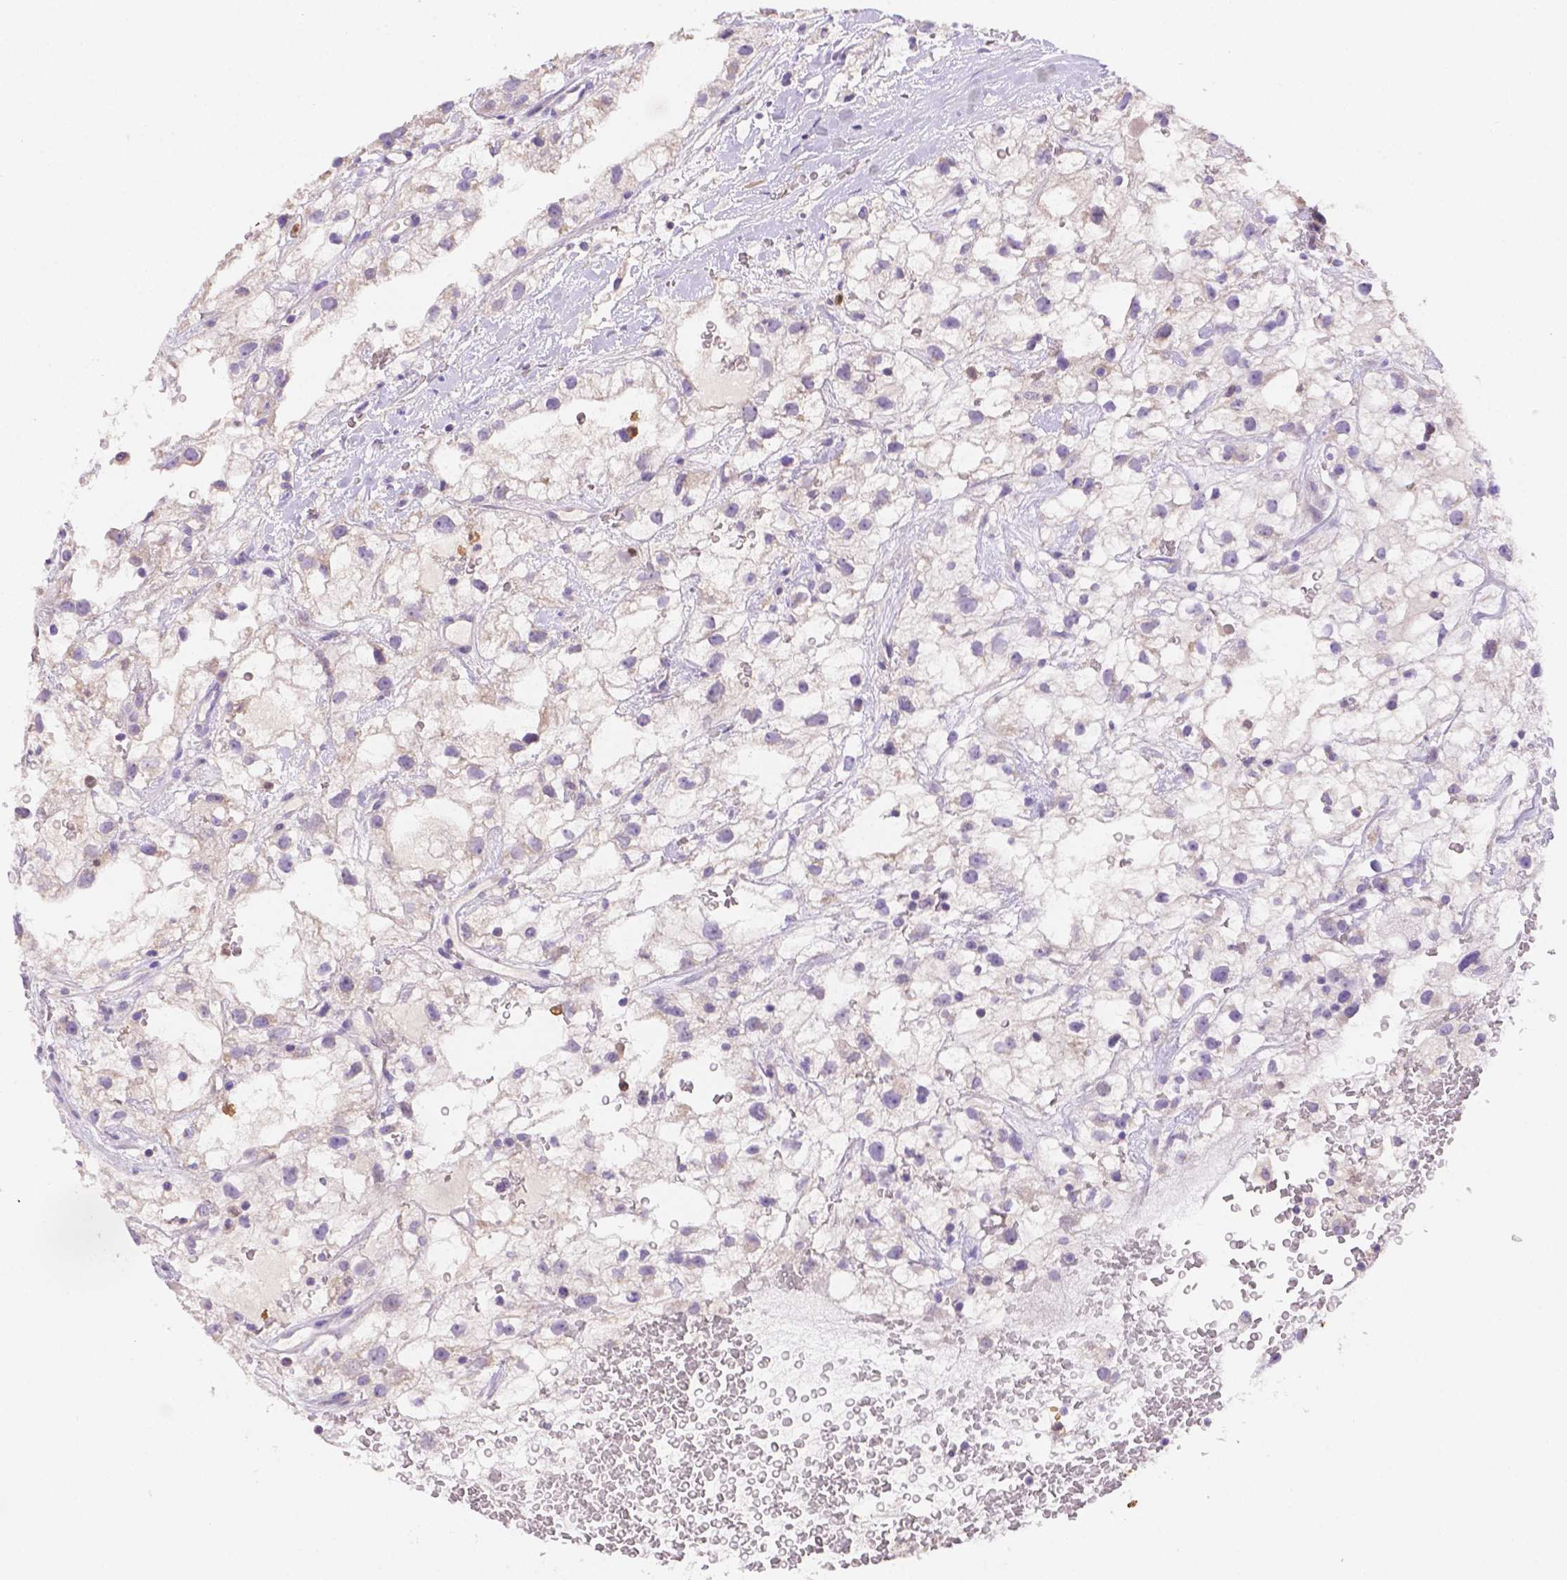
{"staining": {"intensity": "negative", "quantity": "none", "location": "none"}, "tissue": "renal cancer", "cell_type": "Tumor cells", "image_type": "cancer", "snomed": [{"axis": "morphology", "description": "Adenocarcinoma, NOS"}, {"axis": "topography", "description": "Kidney"}], "caption": "Renal cancer (adenocarcinoma) was stained to show a protein in brown. There is no significant expression in tumor cells.", "gene": "NXPE2", "patient": {"sex": "male", "age": 59}}